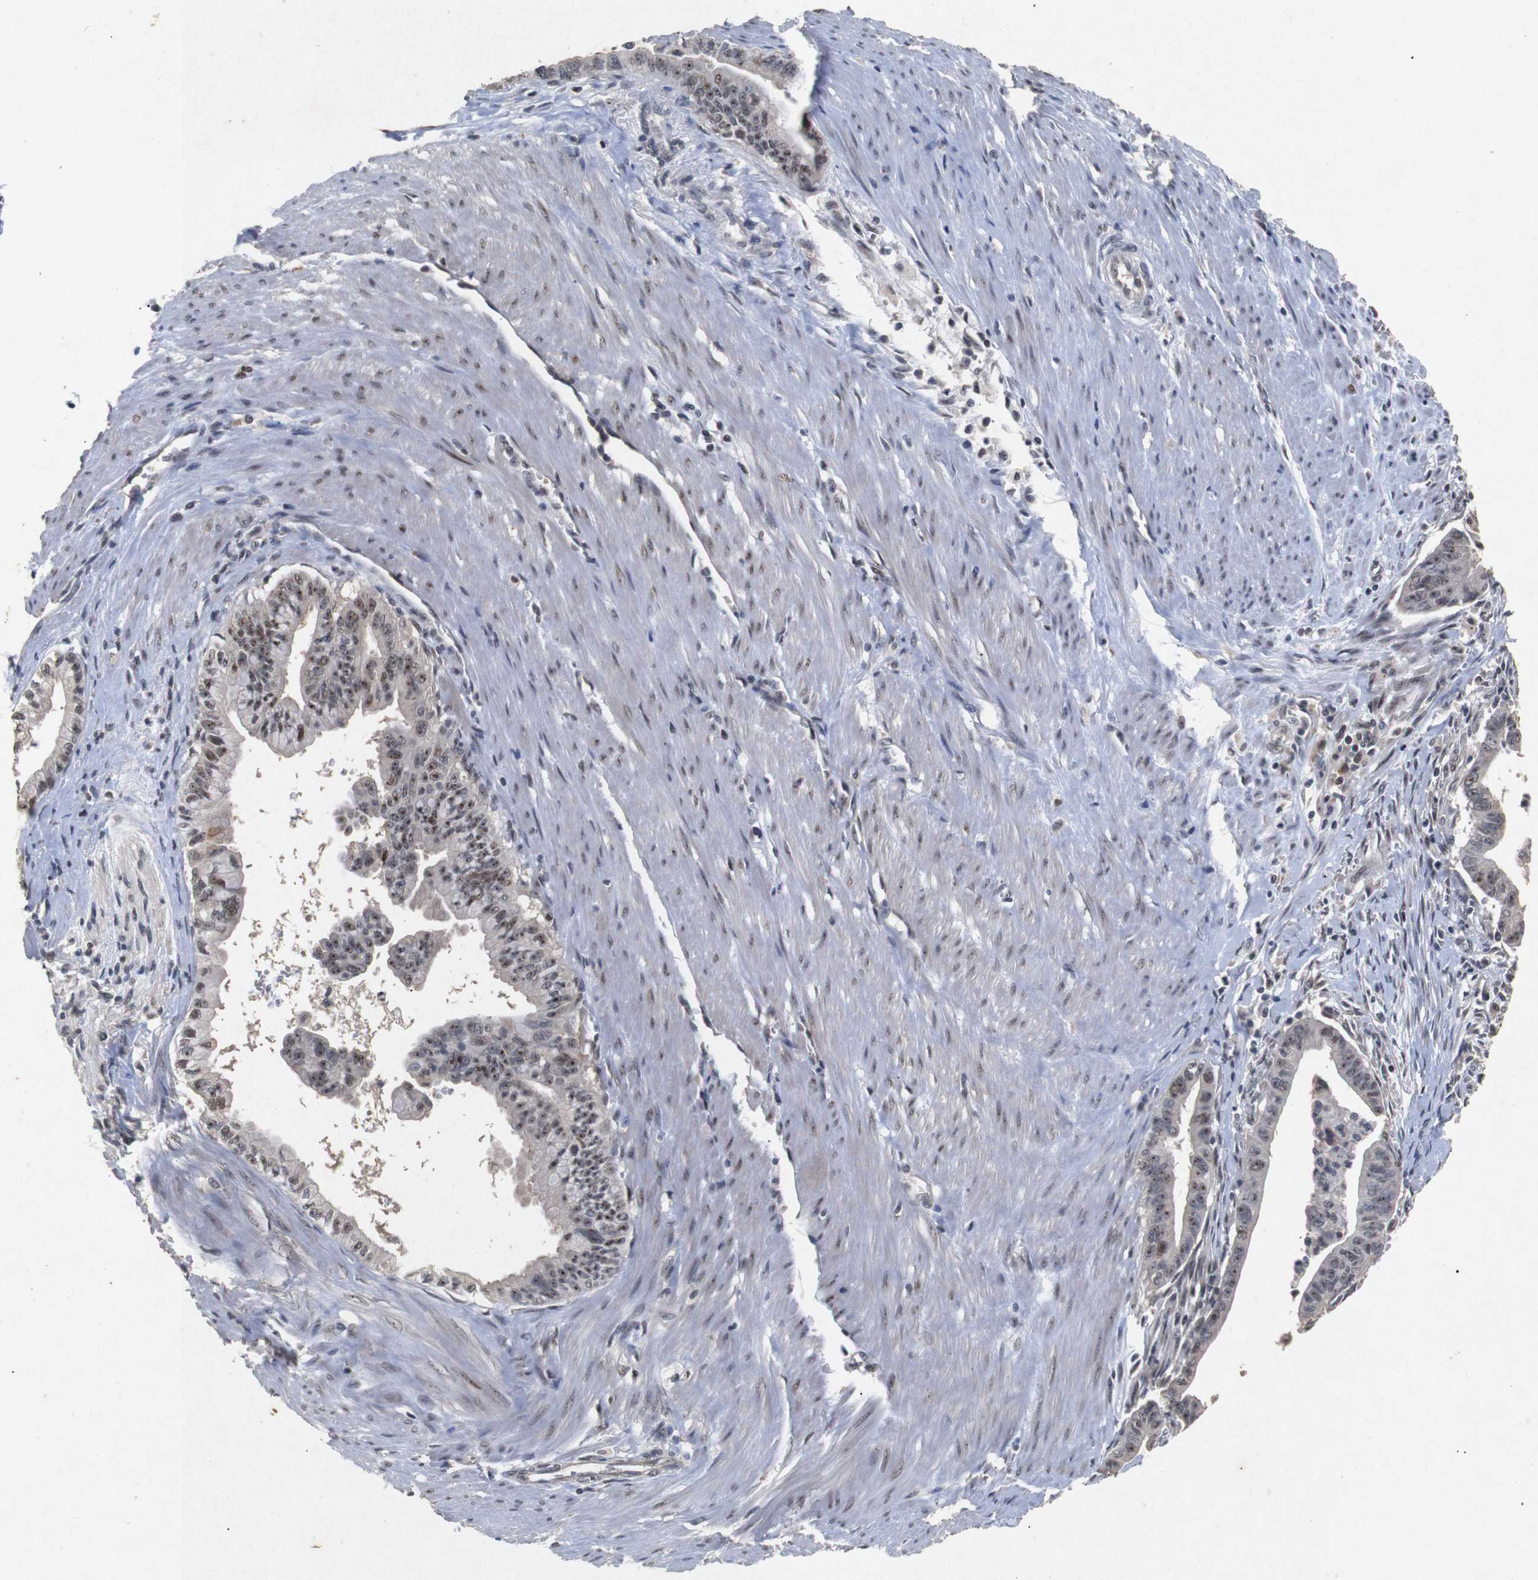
{"staining": {"intensity": "moderate", "quantity": "25%-75%", "location": "nuclear"}, "tissue": "pancreatic cancer", "cell_type": "Tumor cells", "image_type": "cancer", "snomed": [{"axis": "morphology", "description": "Adenocarcinoma, NOS"}, {"axis": "topography", "description": "Pancreas"}], "caption": "An immunohistochemistry photomicrograph of neoplastic tissue is shown. Protein staining in brown shows moderate nuclear positivity in adenocarcinoma (pancreatic) within tumor cells.", "gene": "PARN", "patient": {"sex": "male", "age": 70}}